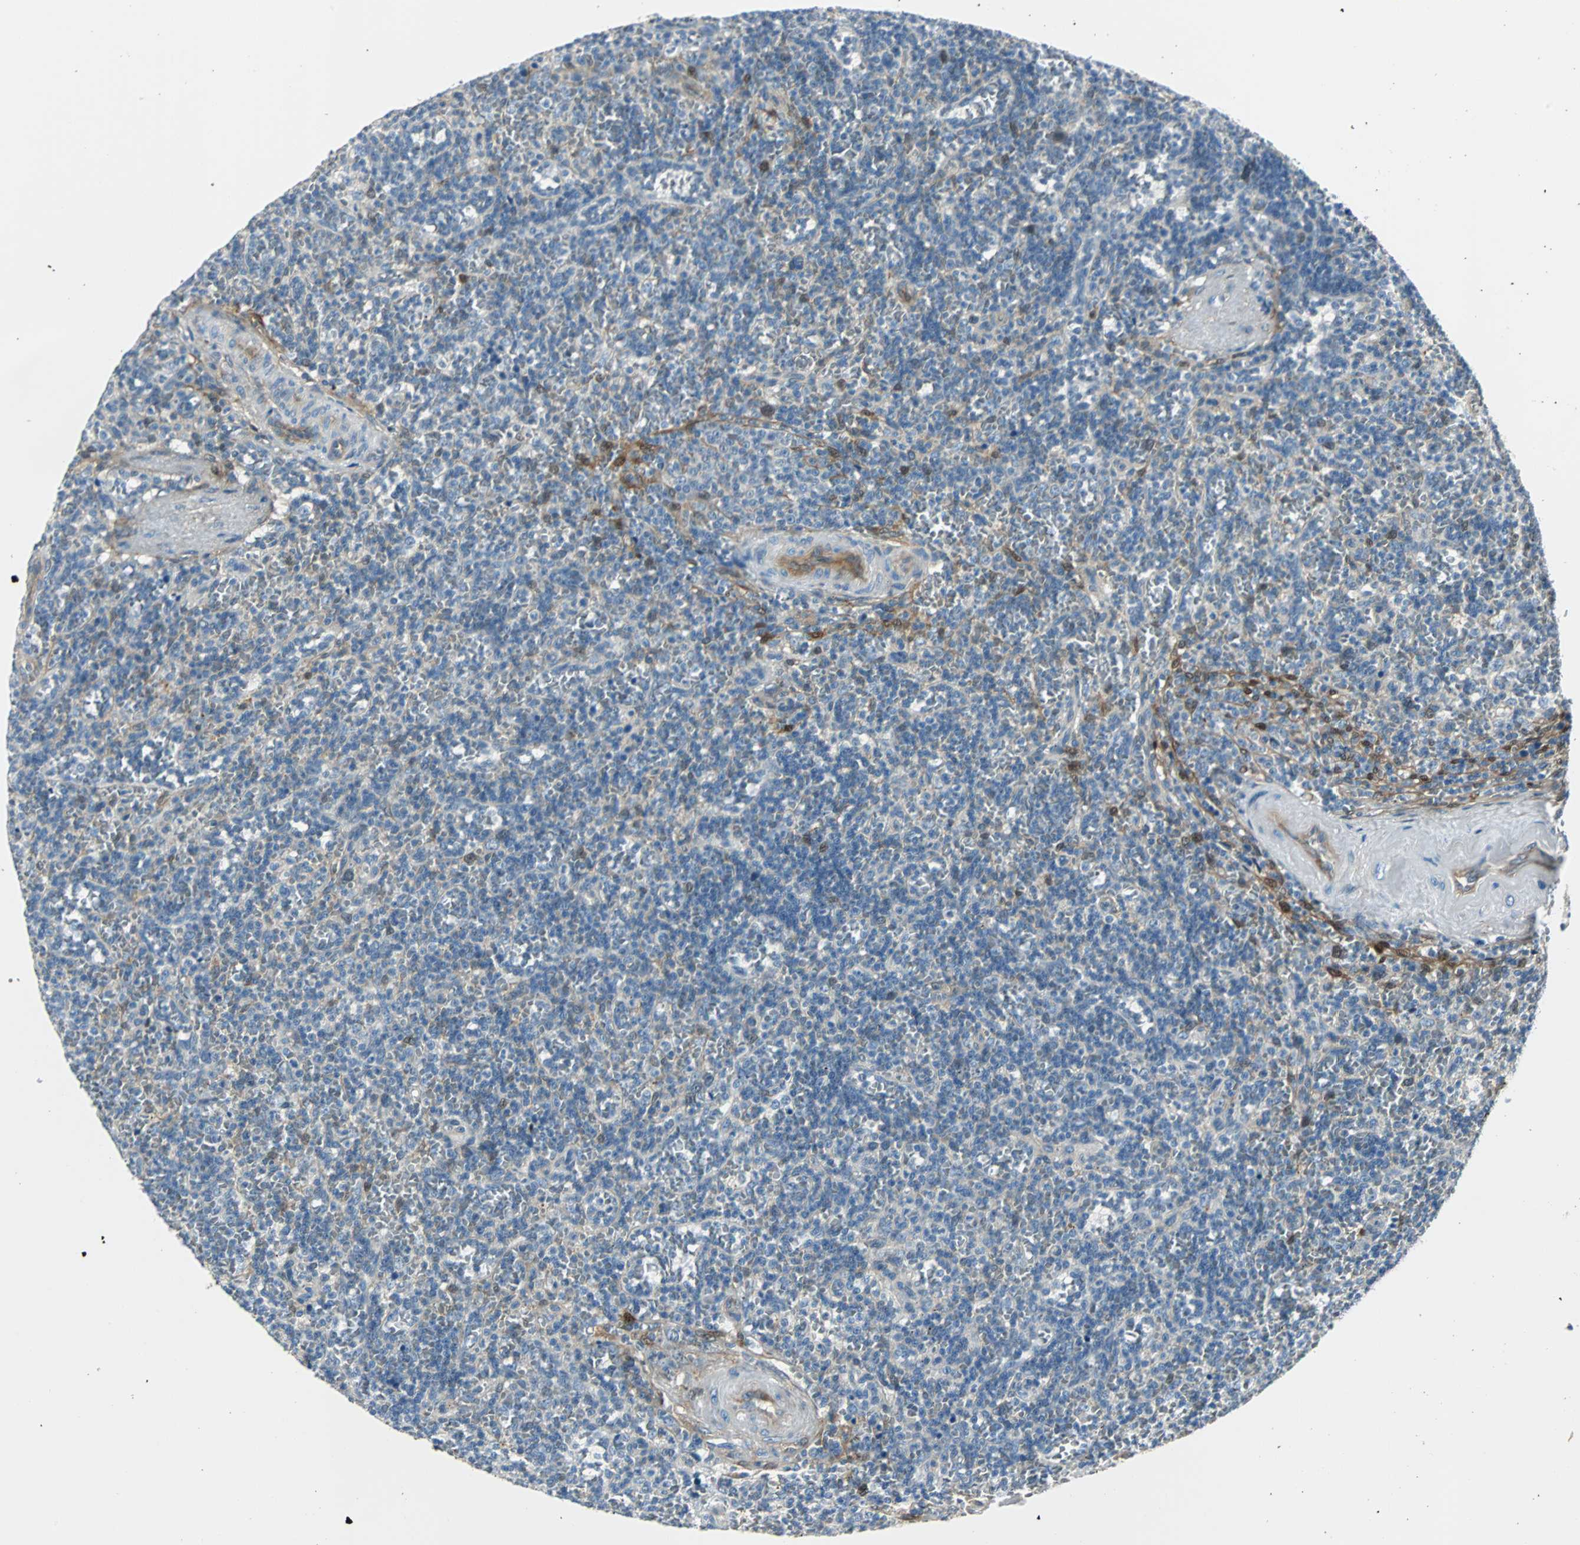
{"staining": {"intensity": "negative", "quantity": "none", "location": "none"}, "tissue": "lymphoma", "cell_type": "Tumor cells", "image_type": "cancer", "snomed": [{"axis": "morphology", "description": "Malignant lymphoma, non-Hodgkin's type, Low grade"}, {"axis": "topography", "description": "Spleen"}], "caption": "IHC micrograph of human lymphoma stained for a protein (brown), which shows no positivity in tumor cells.", "gene": "FHL2", "patient": {"sex": "male", "age": 73}}